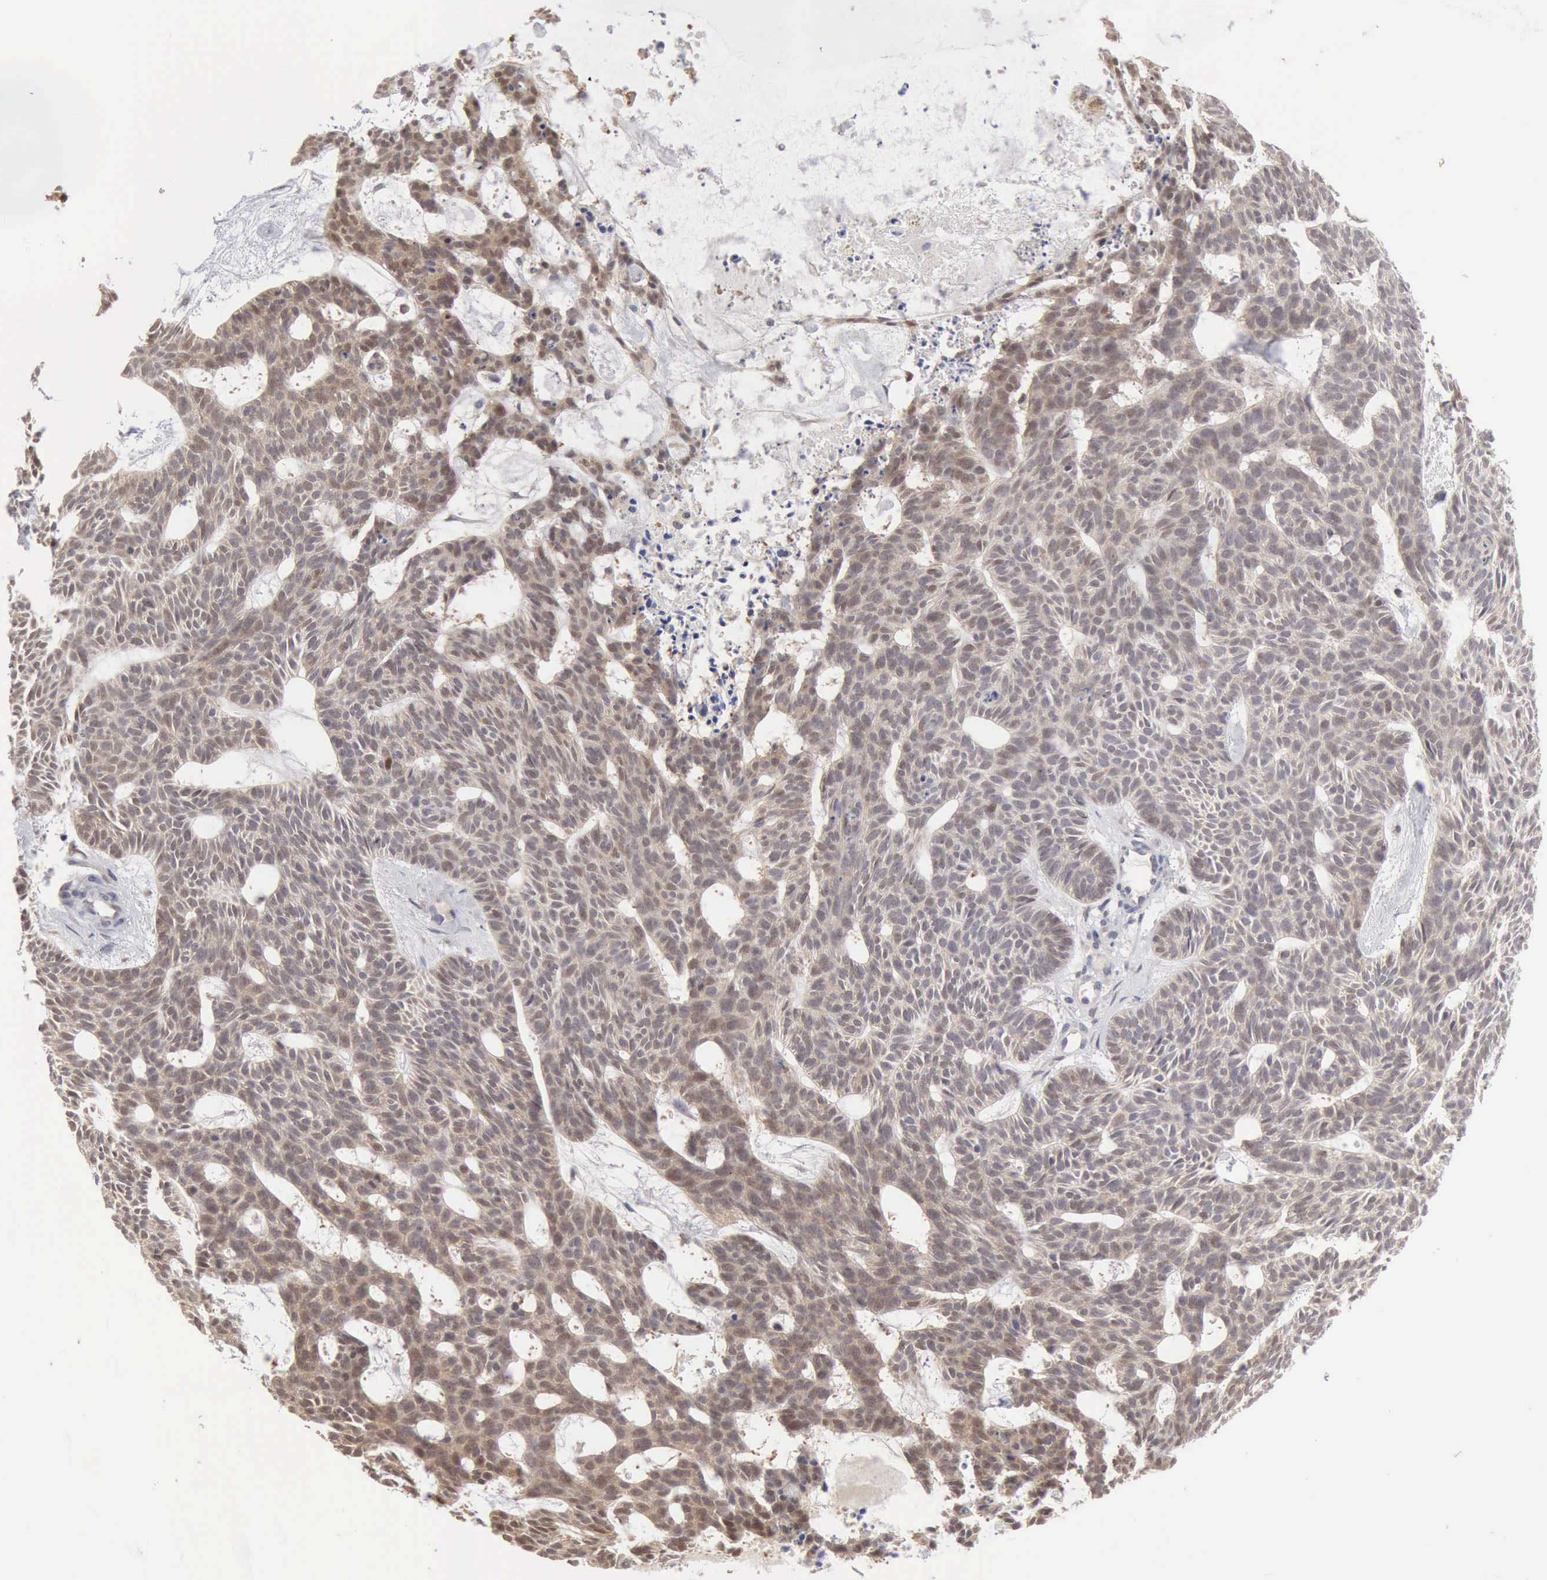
{"staining": {"intensity": "weak", "quantity": "25%-75%", "location": "cytoplasmic/membranous"}, "tissue": "skin cancer", "cell_type": "Tumor cells", "image_type": "cancer", "snomed": [{"axis": "morphology", "description": "Basal cell carcinoma"}, {"axis": "topography", "description": "Skin"}], "caption": "Immunohistochemical staining of human skin basal cell carcinoma reveals low levels of weak cytoplasmic/membranous protein positivity in approximately 25%-75% of tumor cells. (brown staining indicates protein expression, while blue staining denotes nuclei).", "gene": "PTGR2", "patient": {"sex": "male", "age": 75}}